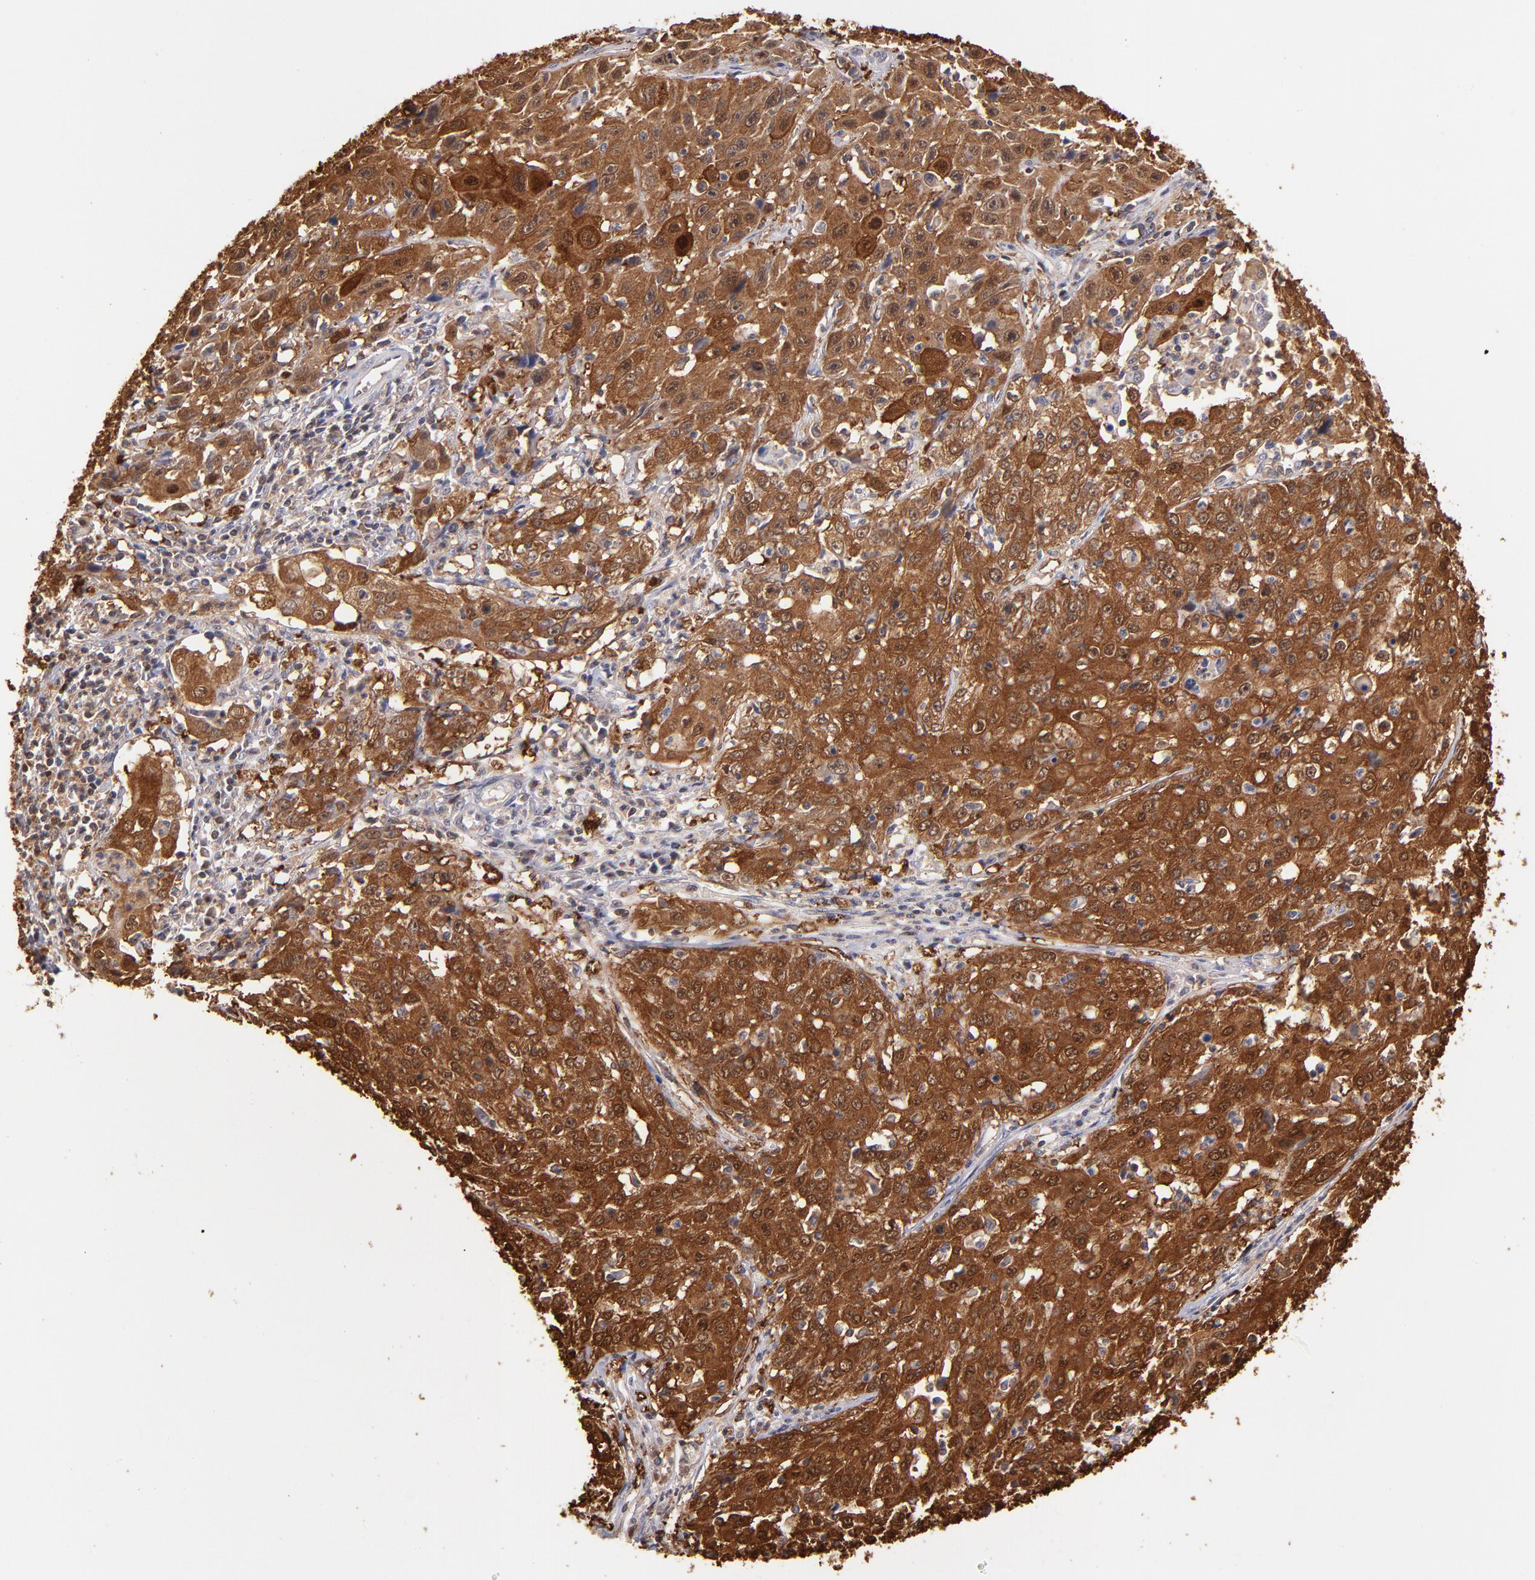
{"staining": {"intensity": "moderate", "quantity": ">75%", "location": "cytoplasmic/membranous"}, "tissue": "cervical cancer", "cell_type": "Tumor cells", "image_type": "cancer", "snomed": [{"axis": "morphology", "description": "Squamous cell carcinoma, NOS"}, {"axis": "topography", "description": "Cervix"}], "caption": "IHC of human cervical cancer (squamous cell carcinoma) shows medium levels of moderate cytoplasmic/membranous expression in approximately >75% of tumor cells. (brown staining indicates protein expression, while blue staining denotes nuclei).", "gene": "YWHAB", "patient": {"sex": "female", "age": 39}}